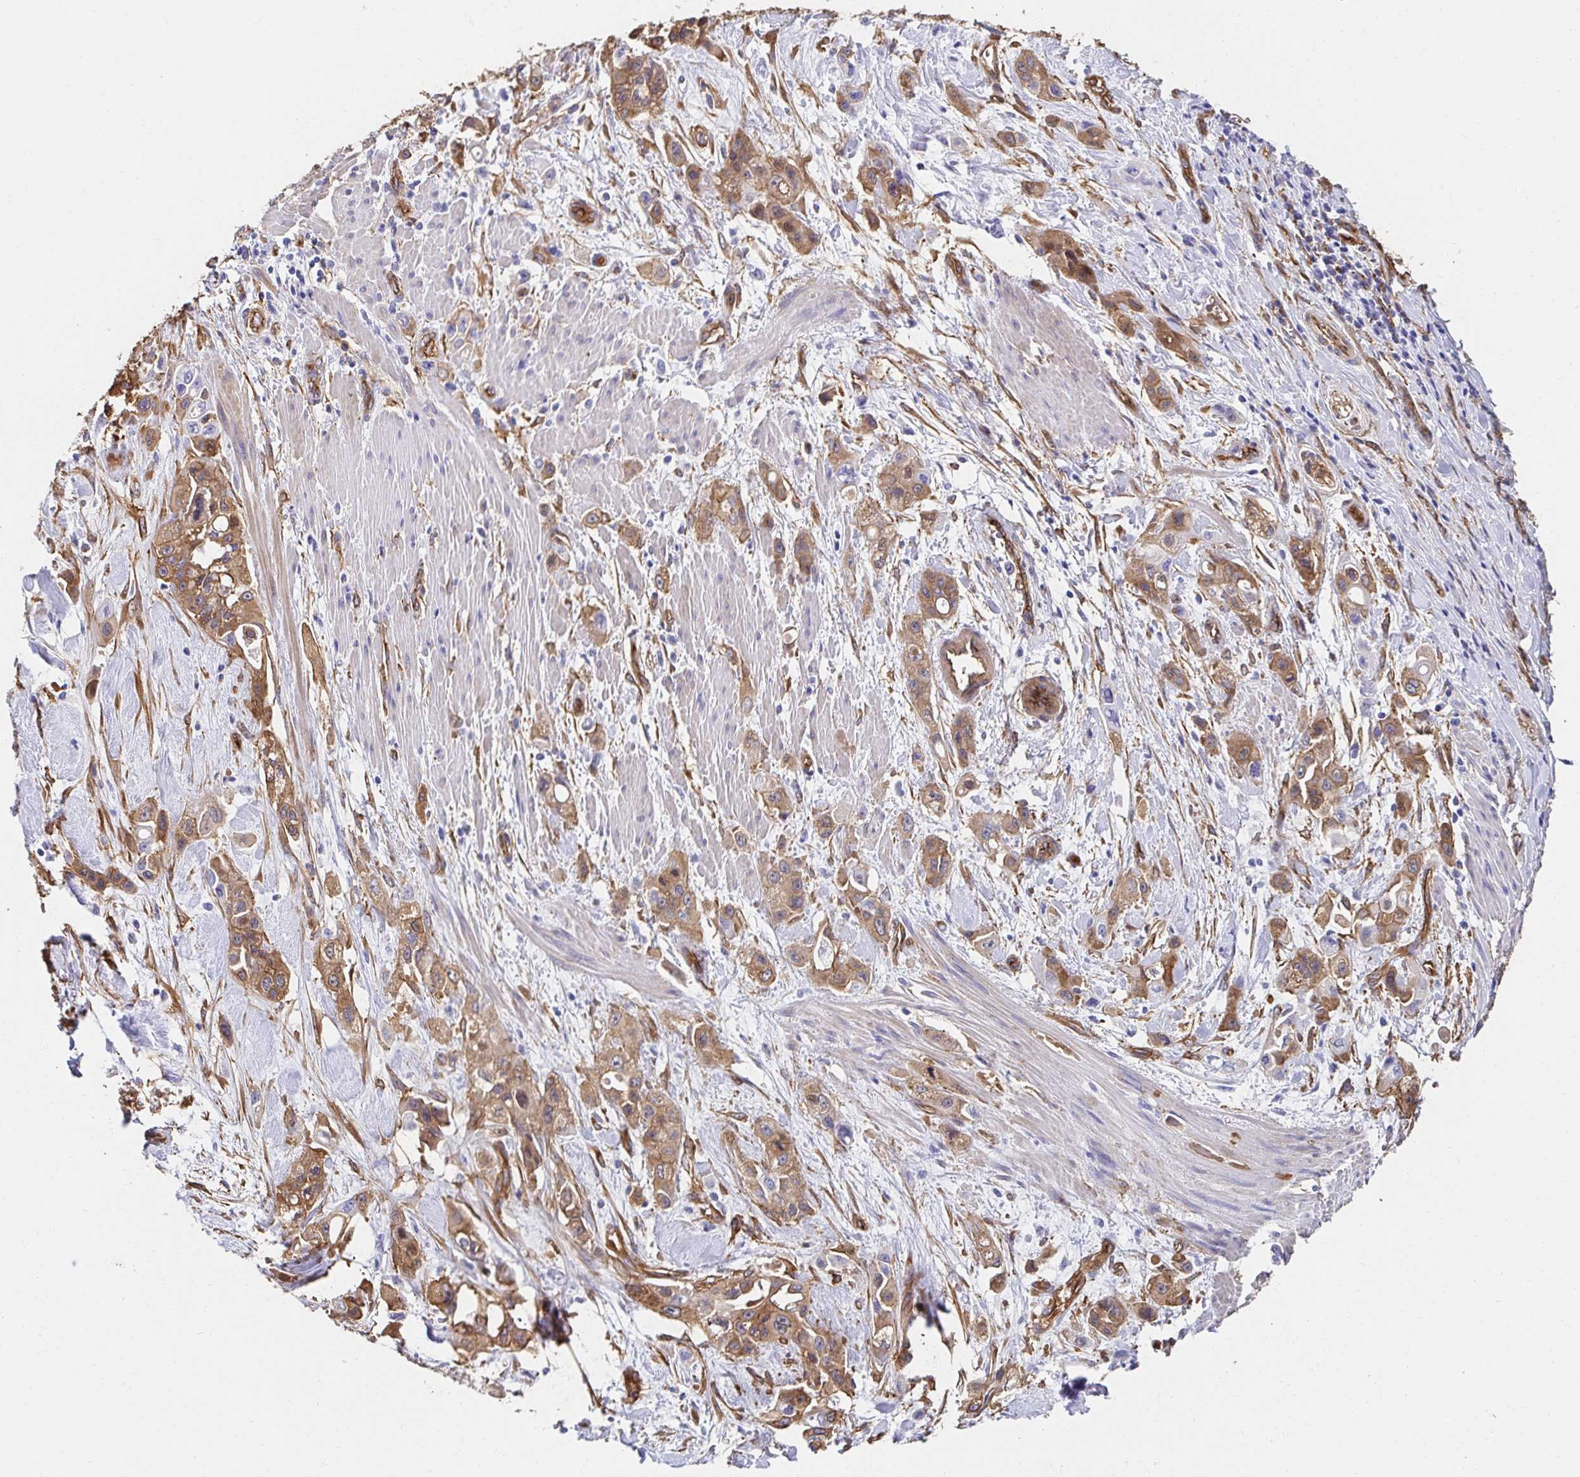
{"staining": {"intensity": "moderate", "quantity": ">75%", "location": "cytoplasmic/membranous"}, "tissue": "pancreatic cancer", "cell_type": "Tumor cells", "image_type": "cancer", "snomed": [{"axis": "morphology", "description": "Adenocarcinoma, NOS"}, {"axis": "topography", "description": "Pancreas"}], "caption": "Pancreatic adenocarcinoma stained with DAB immunohistochemistry (IHC) displays medium levels of moderate cytoplasmic/membranous expression in approximately >75% of tumor cells.", "gene": "CTTN", "patient": {"sex": "female", "age": 66}}